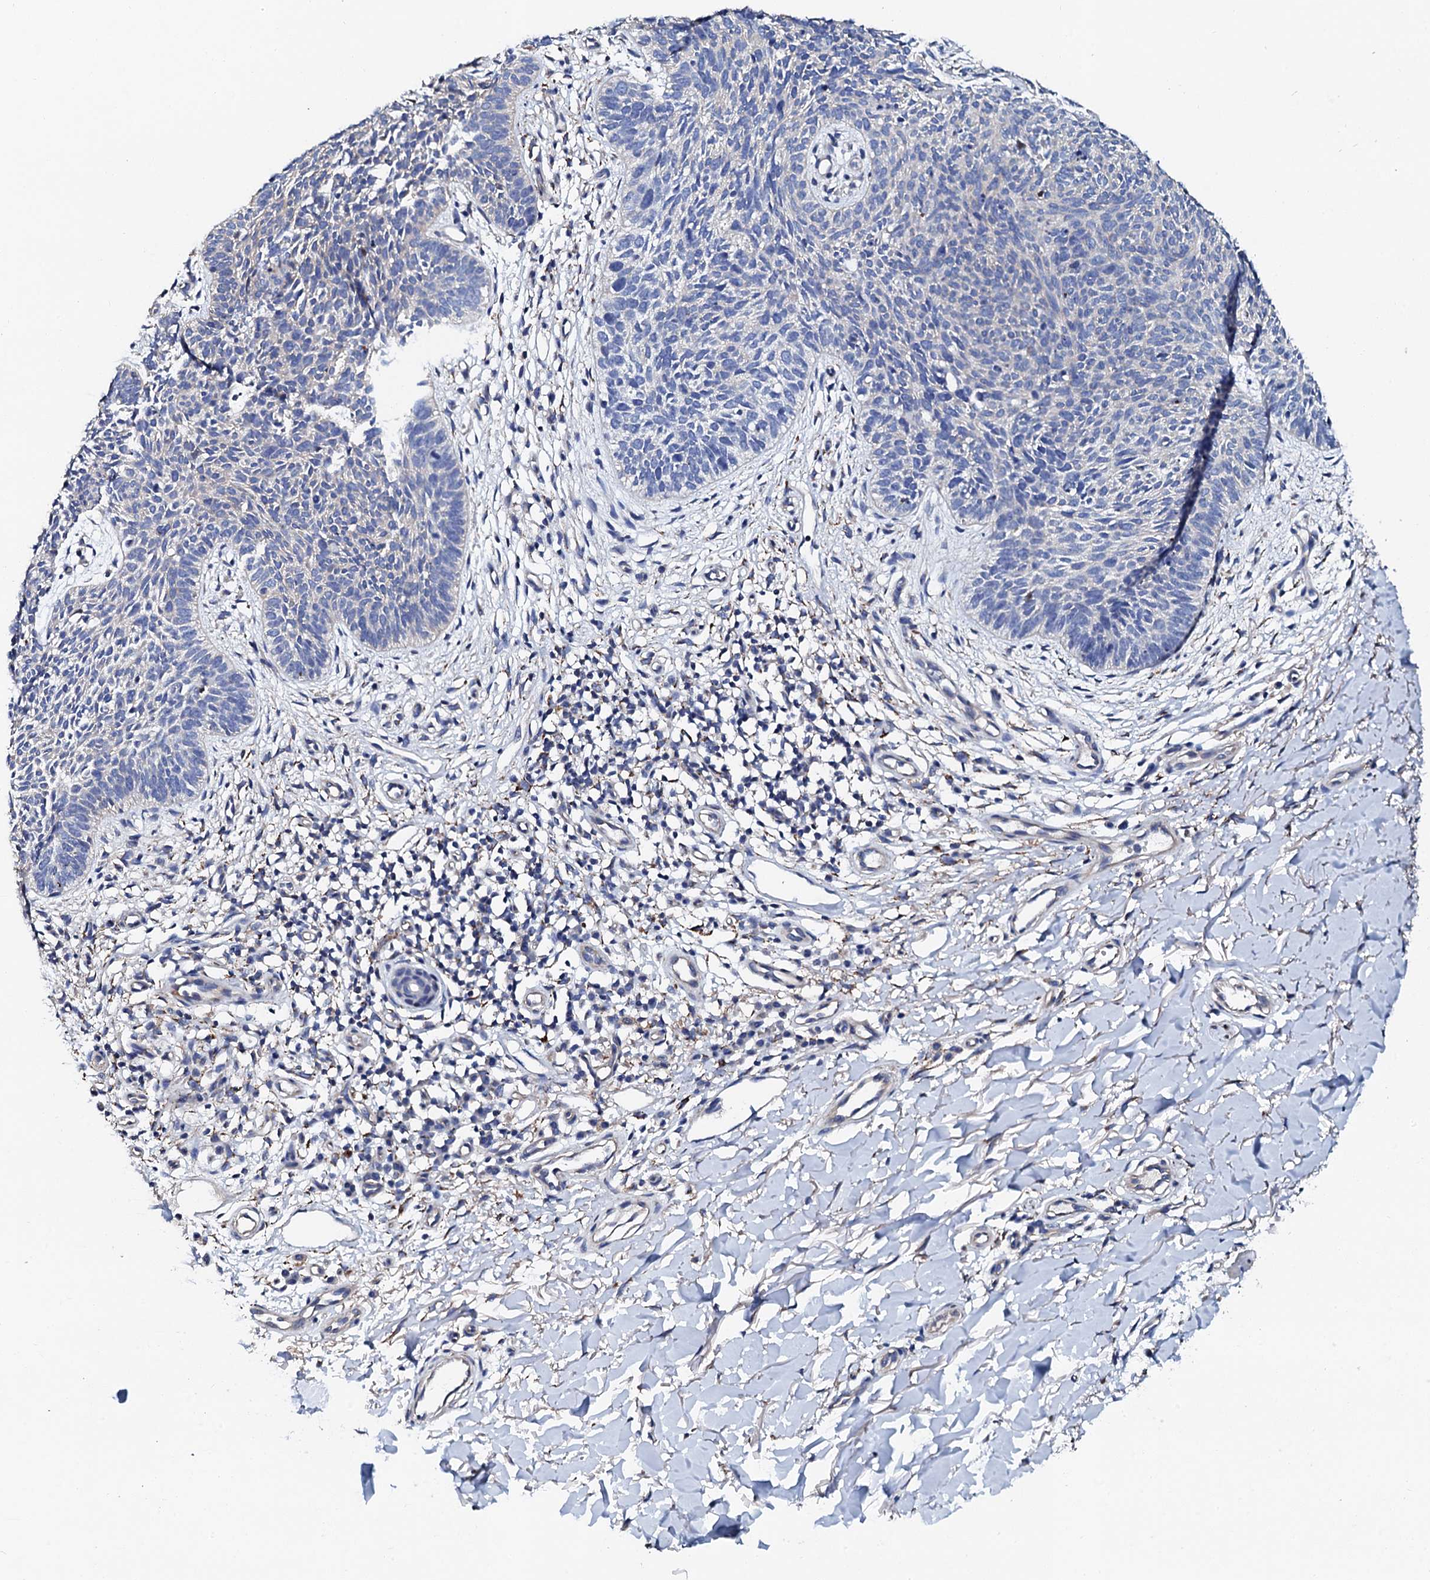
{"staining": {"intensity": "negative", "quantity": "none", "location": "none"}, "tissue": "skin cancer", "cell_type": "Tumor cells", "image_type": "cancer", "snomed": [{"axis": "morphology", "description": "Basal cell carcinoma"}, {"axis": "topography", "description": "Skin"}], "caption": "The immunohistochemistry (IHC) micrograph has no significant staining in tumor cells of skin cancer tissue.", "gene": "KLHL32", "patient": {"sex": "female", "age": 66}}